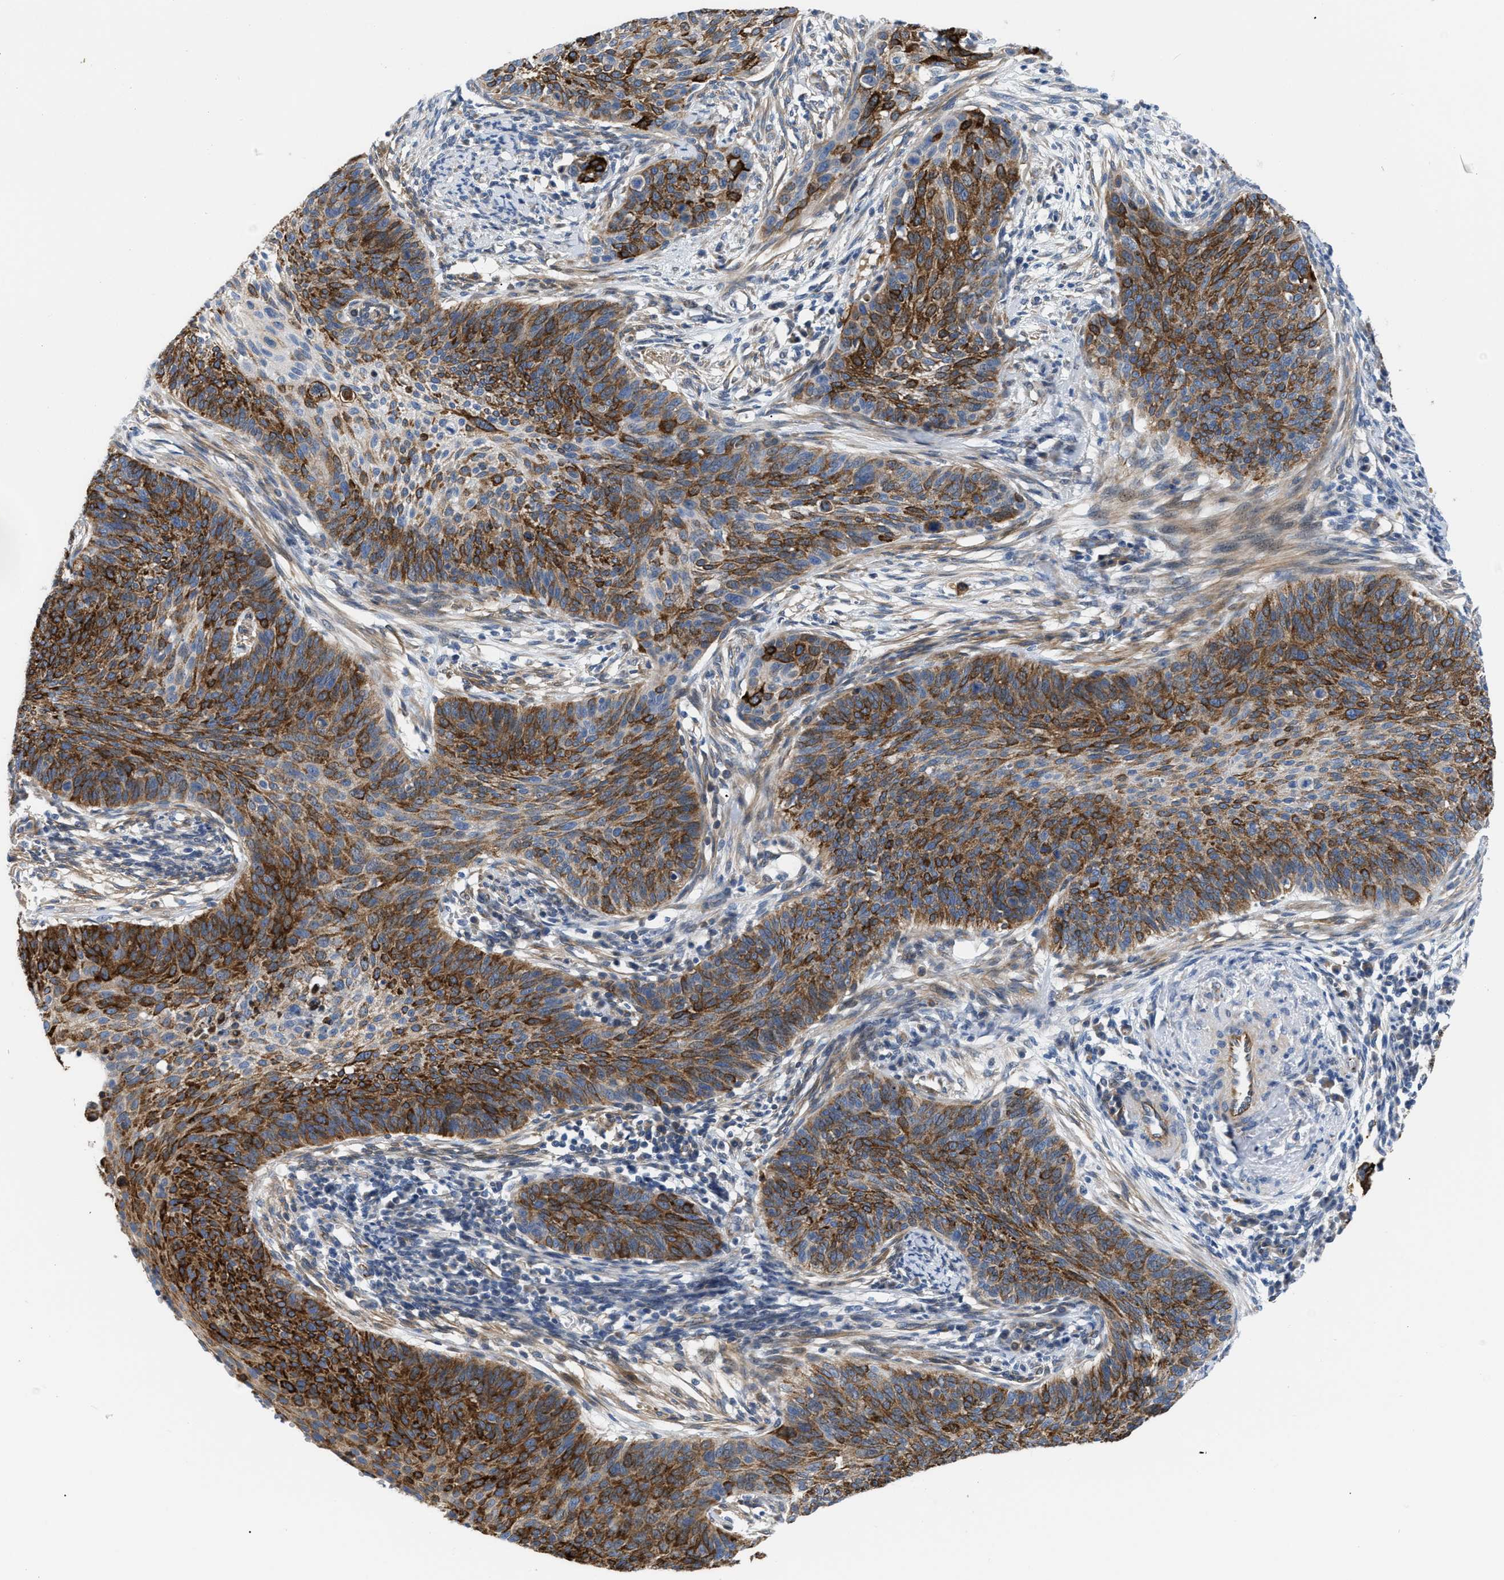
{"staining": {"intensity": "strong", "quantity": ">75%", "location": "cytoplasmic/membranous"}, "tissue": "cervical cancer", "cell_type": "Tumor cells", "image_type": "cancer", "snomed": [{"axis": "morphology", "description": "Squamous cell carcinoma, NOS"}, {"axis": "topography", "description": "Cervix"}], "caption": "Cervical squamous cell carcinoma stained with immunohistochemistry (IHC) demonstrates strong cytoplasmic/membranous expression in approximately >75% of tumor cells. (DAB (3,3'-diaminobenzidine) = brown stain, brightfield microscopy at high magnification).", "gene": "TFPI", "patient": {"sex": "female", "age": 70}}